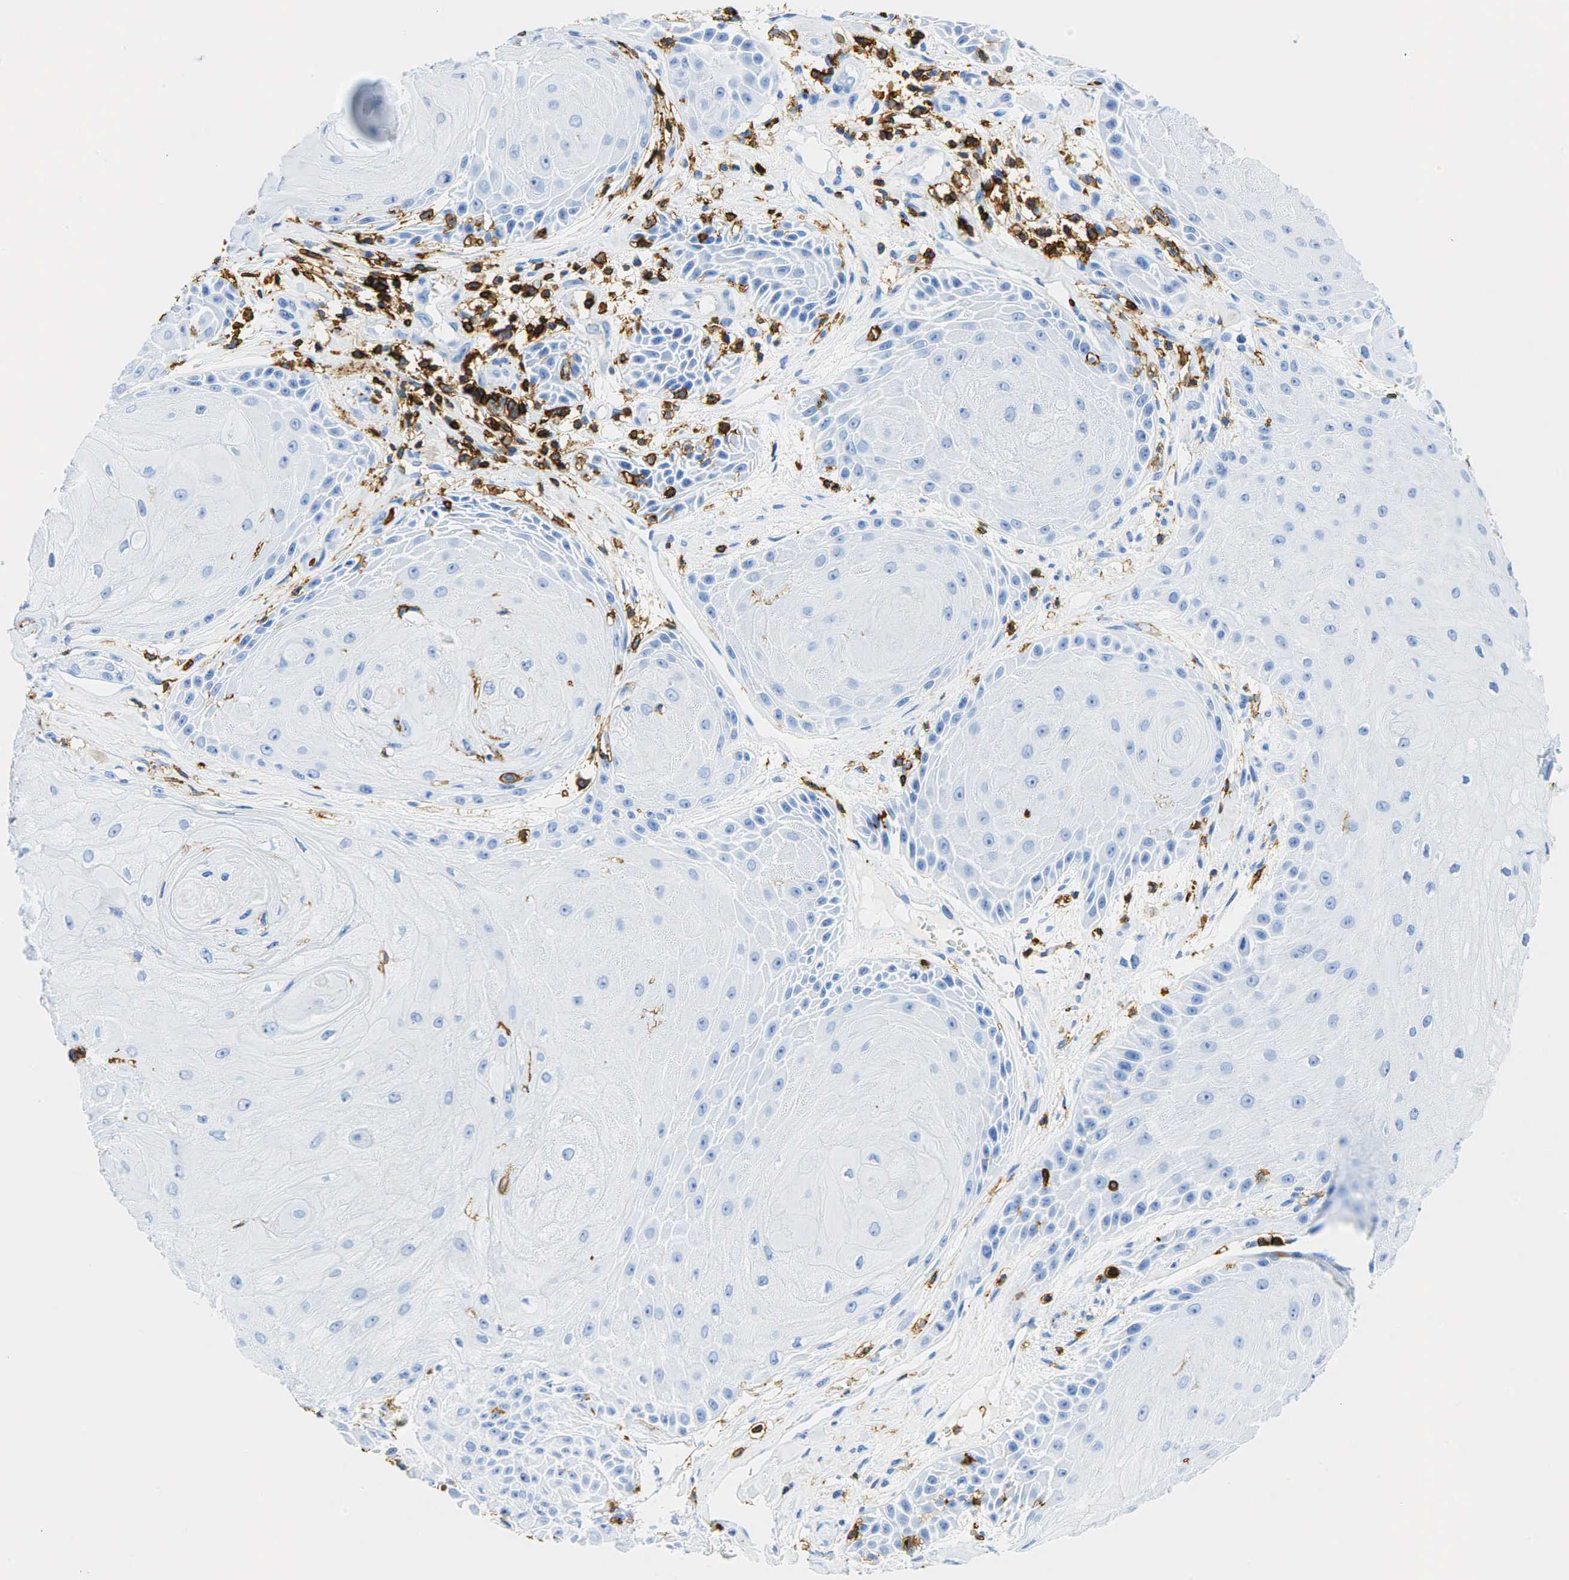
{"staining": {"intensity": "negative", "quantity": "none", "location": "none"}, "tissue": "skin cancer", "cell_type": "Tumor cells", "image_type": "cancer", "snomed": [{"axis": "morphology", "description": "Squamous cell carcinoma, NOS"}, {"axis": "topography", "description": "Skin"}], "caption": "An immunohistochemistry histopathology image of squamous cell carcinoma (skin) is shown. There is no staining in tumor cells of squamous cell carcinoma (skin).", "gene": "PTPRC", "patient": {"sex": "male", "age": 57}}